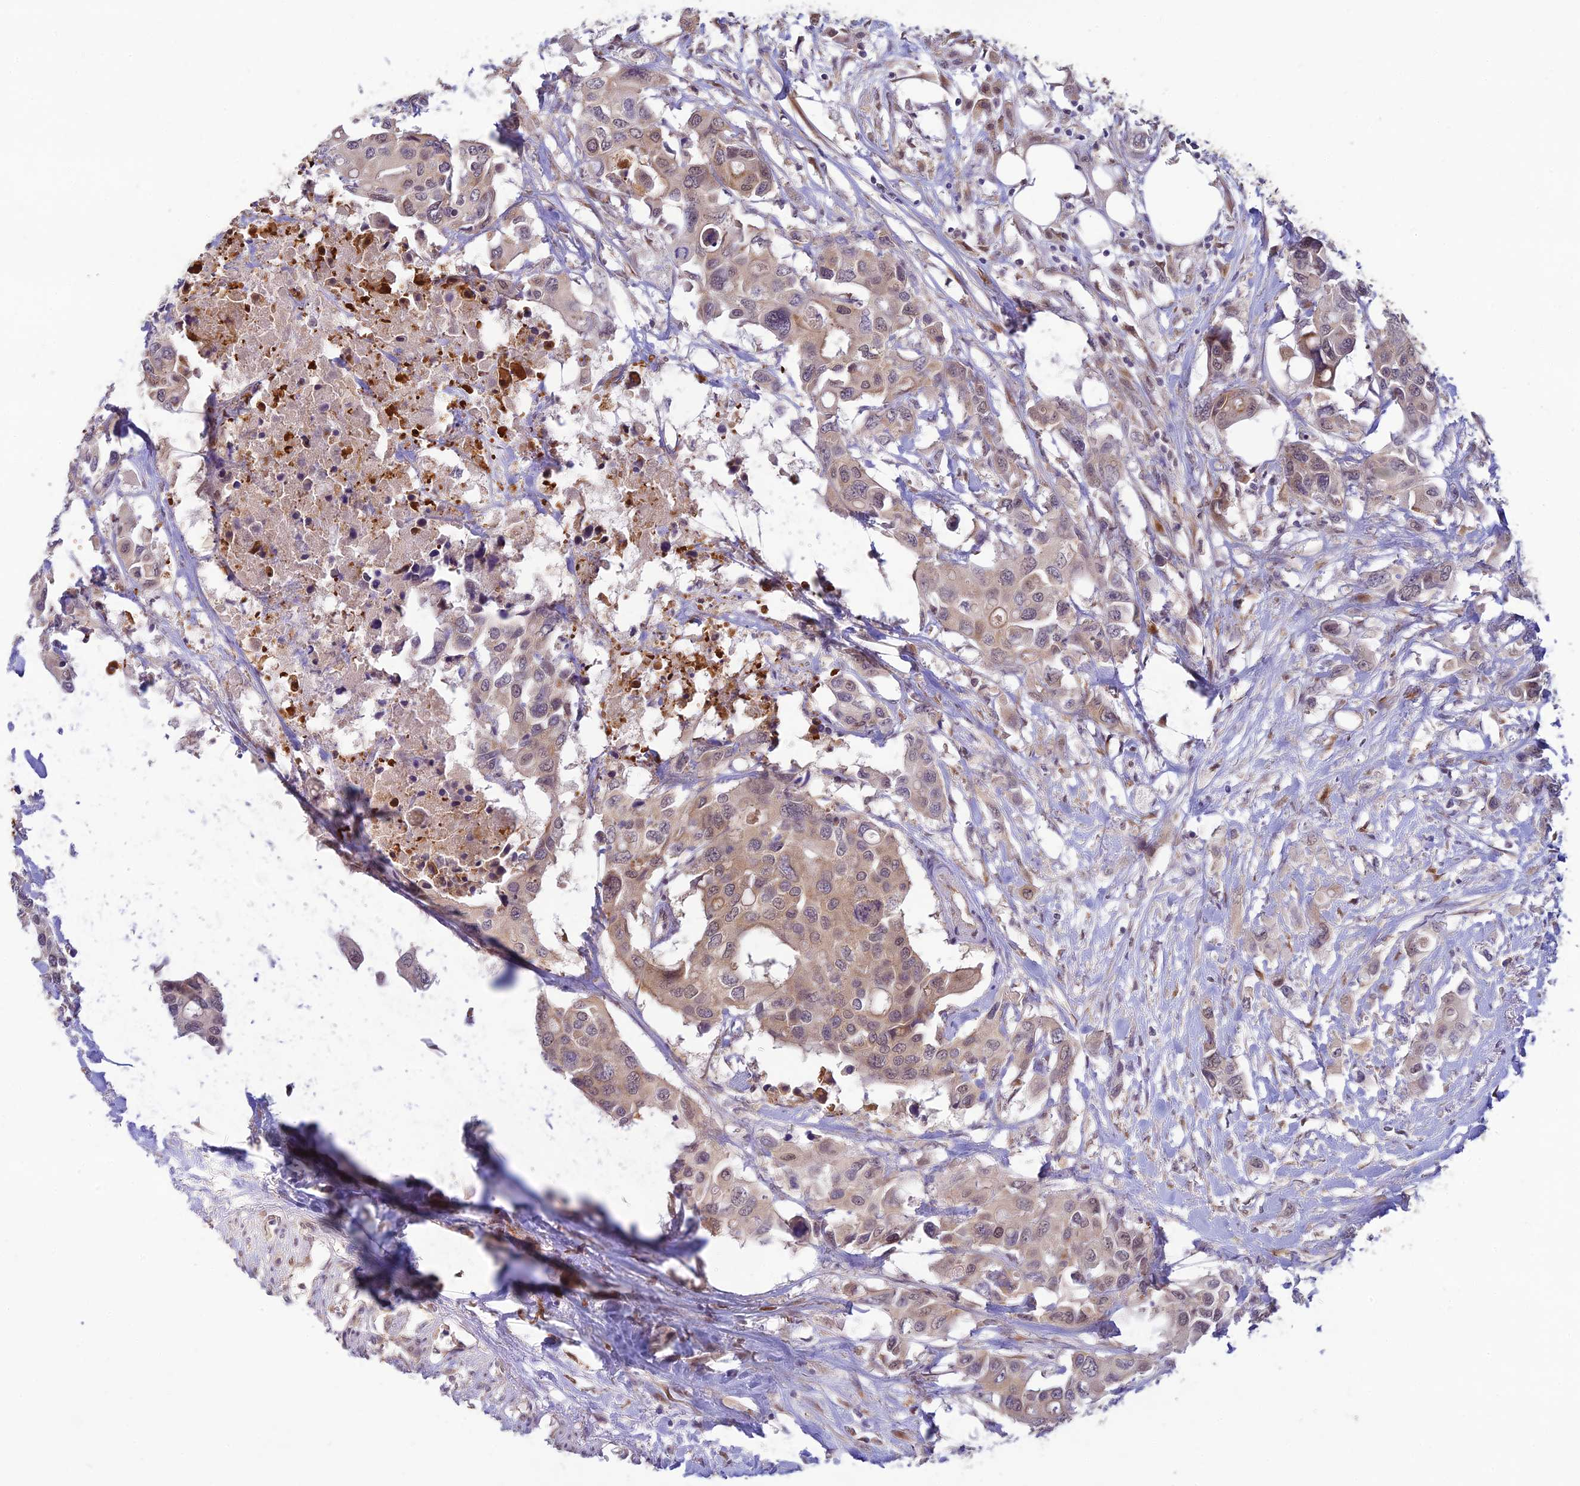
{"staining": {"intensity": "weak", "quantity": "25%-75%", "location": "cytoplasmic/membranous"}, "tissue": "colorectal cancer", "cell_type": "Tumor cells", "image_type": "cancer", "snomed": [{"axis": "morphology", "description": "Adenocarcinoma, NOS"}, {"axis": "topography", "description": "Colon"}], "caption": "The histopathology image reveals immunohistochemical staining of colorectal cancer (adenocarcinoma). There is weak cytoplasmic/membranous staining is identified in about 25%-75% of tumor cells. (Stains: DAB (3,3'-diaminobenzidine) in brown, nuclei in blue, Microscopy: brightfield microscopy at high magnification).", "gene": "SKIC8", "patient": {"sex": "male", "age": 77}}